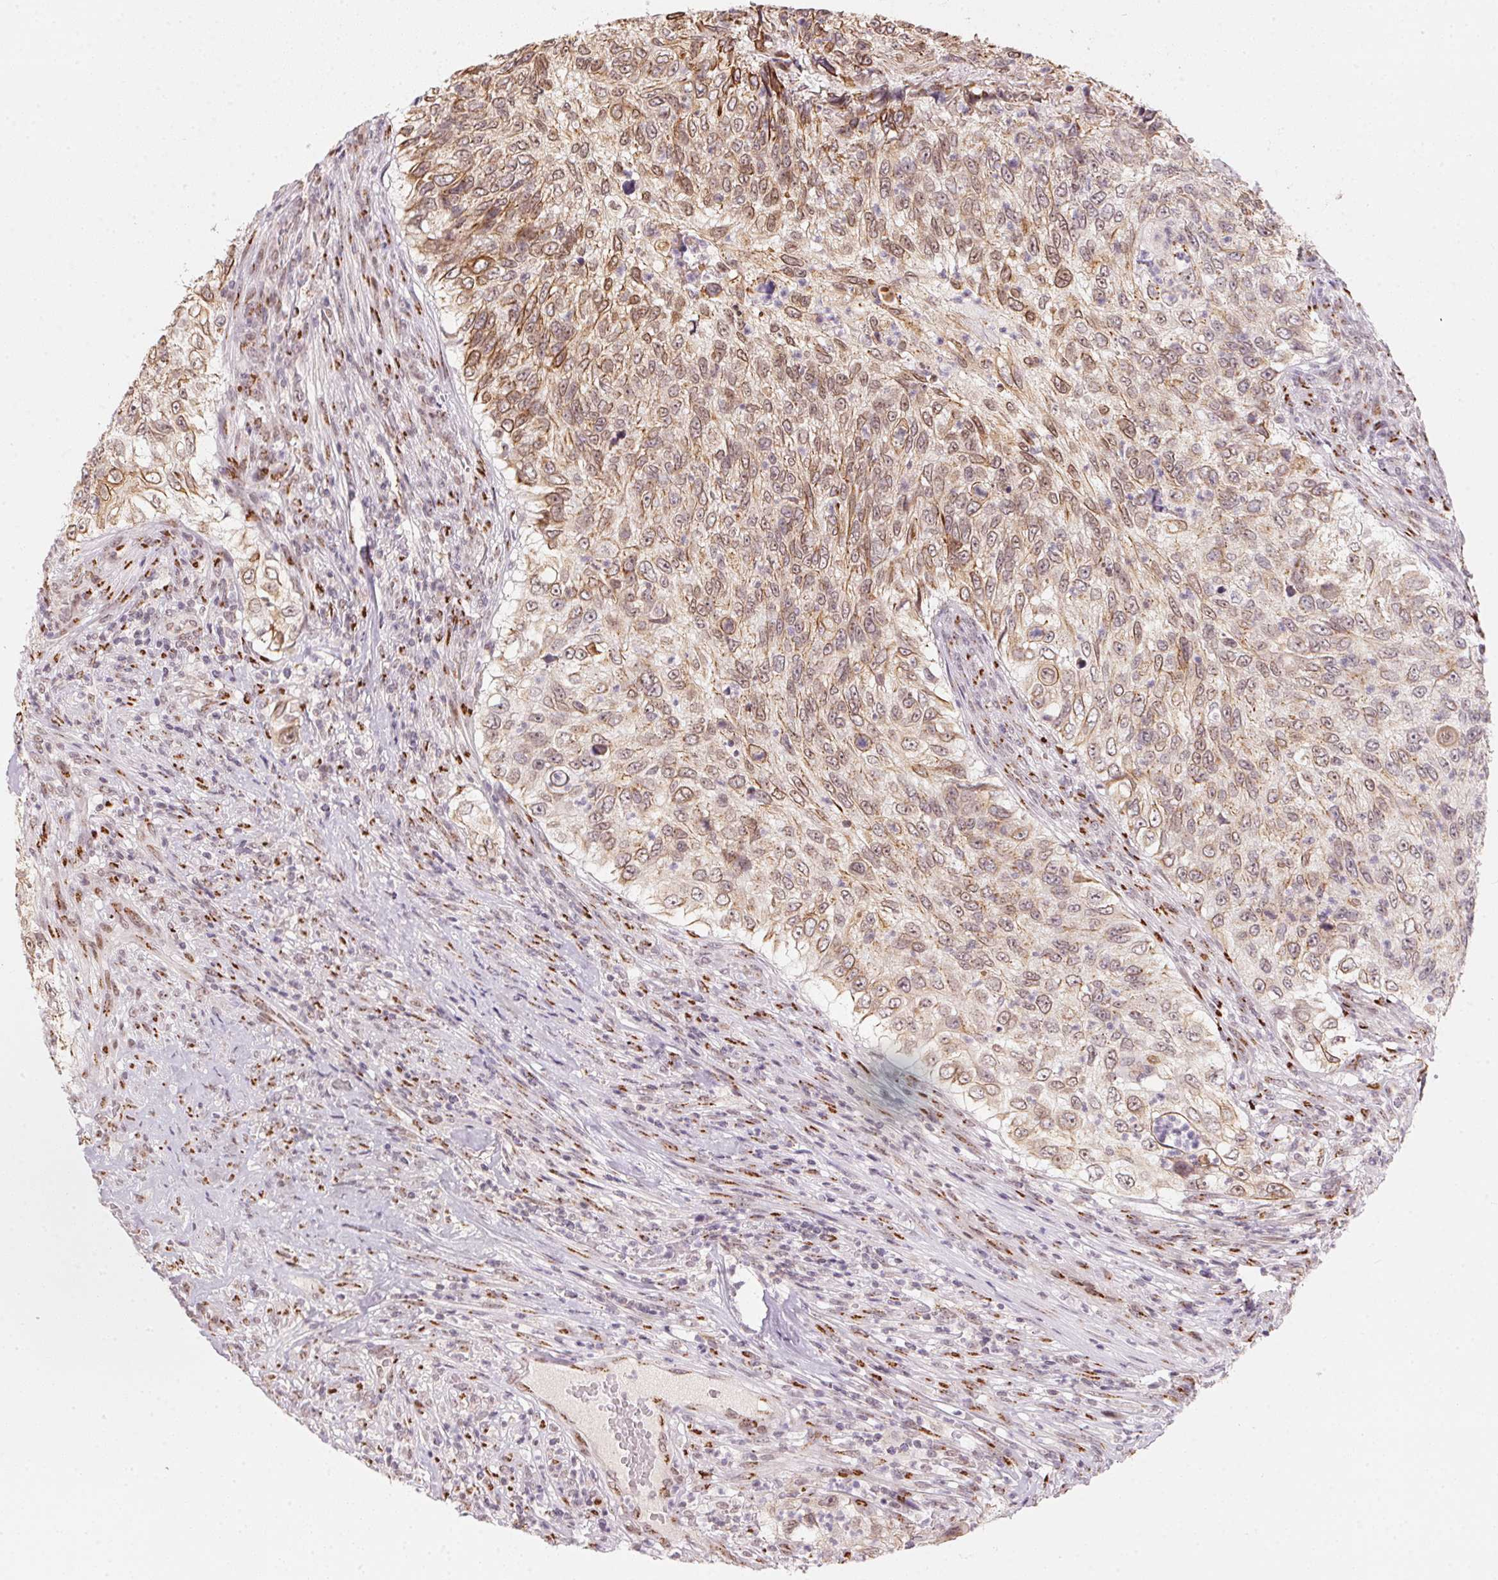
{"staining": {"intensity": "moderate", "quantity": ">75%", "location": "cytoplasmic/membranous"}, "tissue": "urothelial cancer", "cell_type": "Tumor cells", "image_type": "cancer", "snomed": [{"axis": "morphology", "description": "Urothelial carcinoma, High grade"}, {"axis": "topography", "description": "Urinary bladder"}], "caption": "Moderate cytoplasmic/membranous staining is present in about >75% of tumor cells in high-grade urothelial carcinoma.", "gene": "RAB22A", "patient": {"sex": "female", "age": 60}}